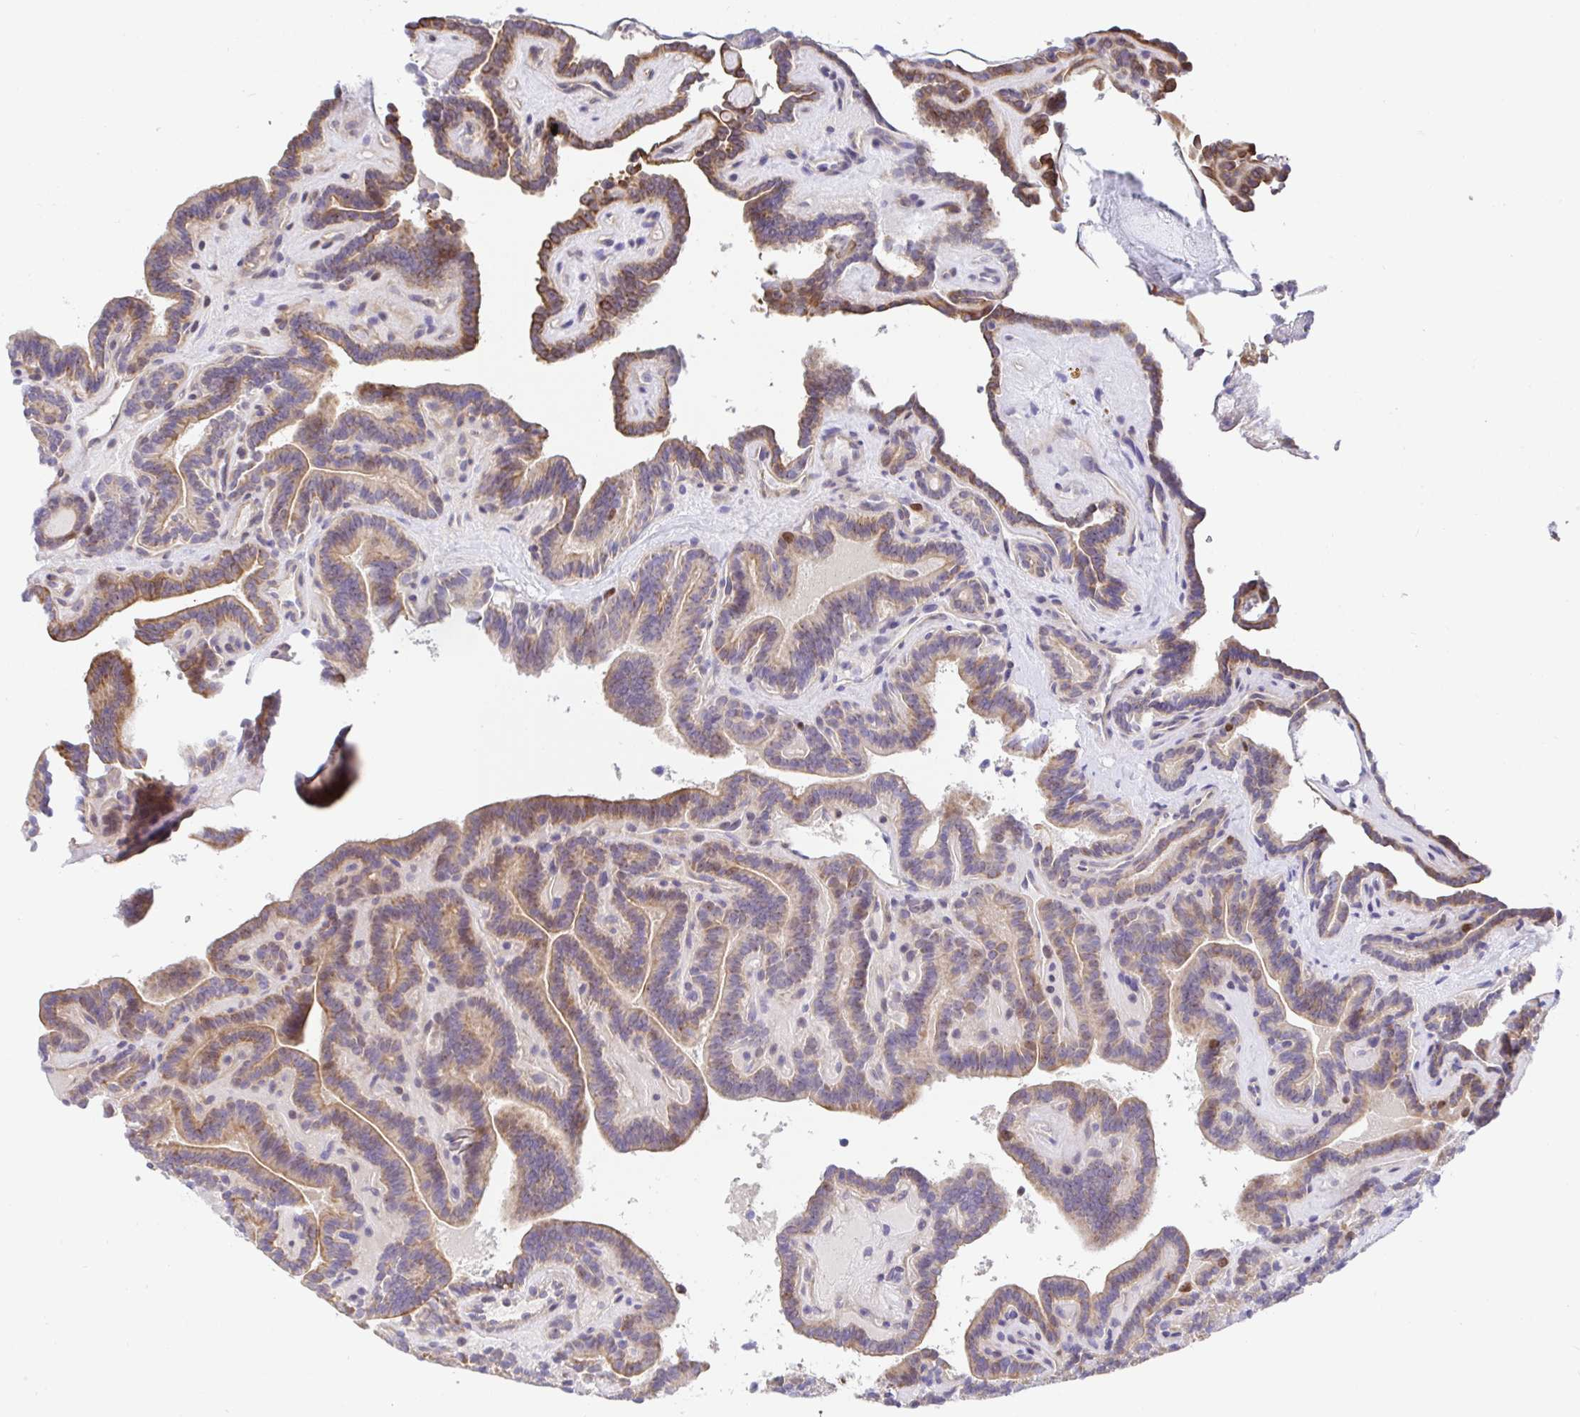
{"staining": {"intensity": "moderate", "quantity": ">75%", "location": "cytoplasmic/membranous"}, "tissue": "thyroid cancer", "cell_type": "Tumor cells", "image_type": "cancer", "snomed": [{"axis": "morphology", "description": "Papillary adenocarcinoma, NOS"}, {"axis": "topography", "description": "Thyroid gland"}], "caption": "A high-resolution histopathology image shows immunohistochemistry (IHC) staining of papillary adenocarcinoma (thyroid), which shows moderate cytoplasmic/membranous positivity in approximately >75% of tumor cells.", "gene": "TIMELESS", "patient": {"sex": "female", "age": 21}}